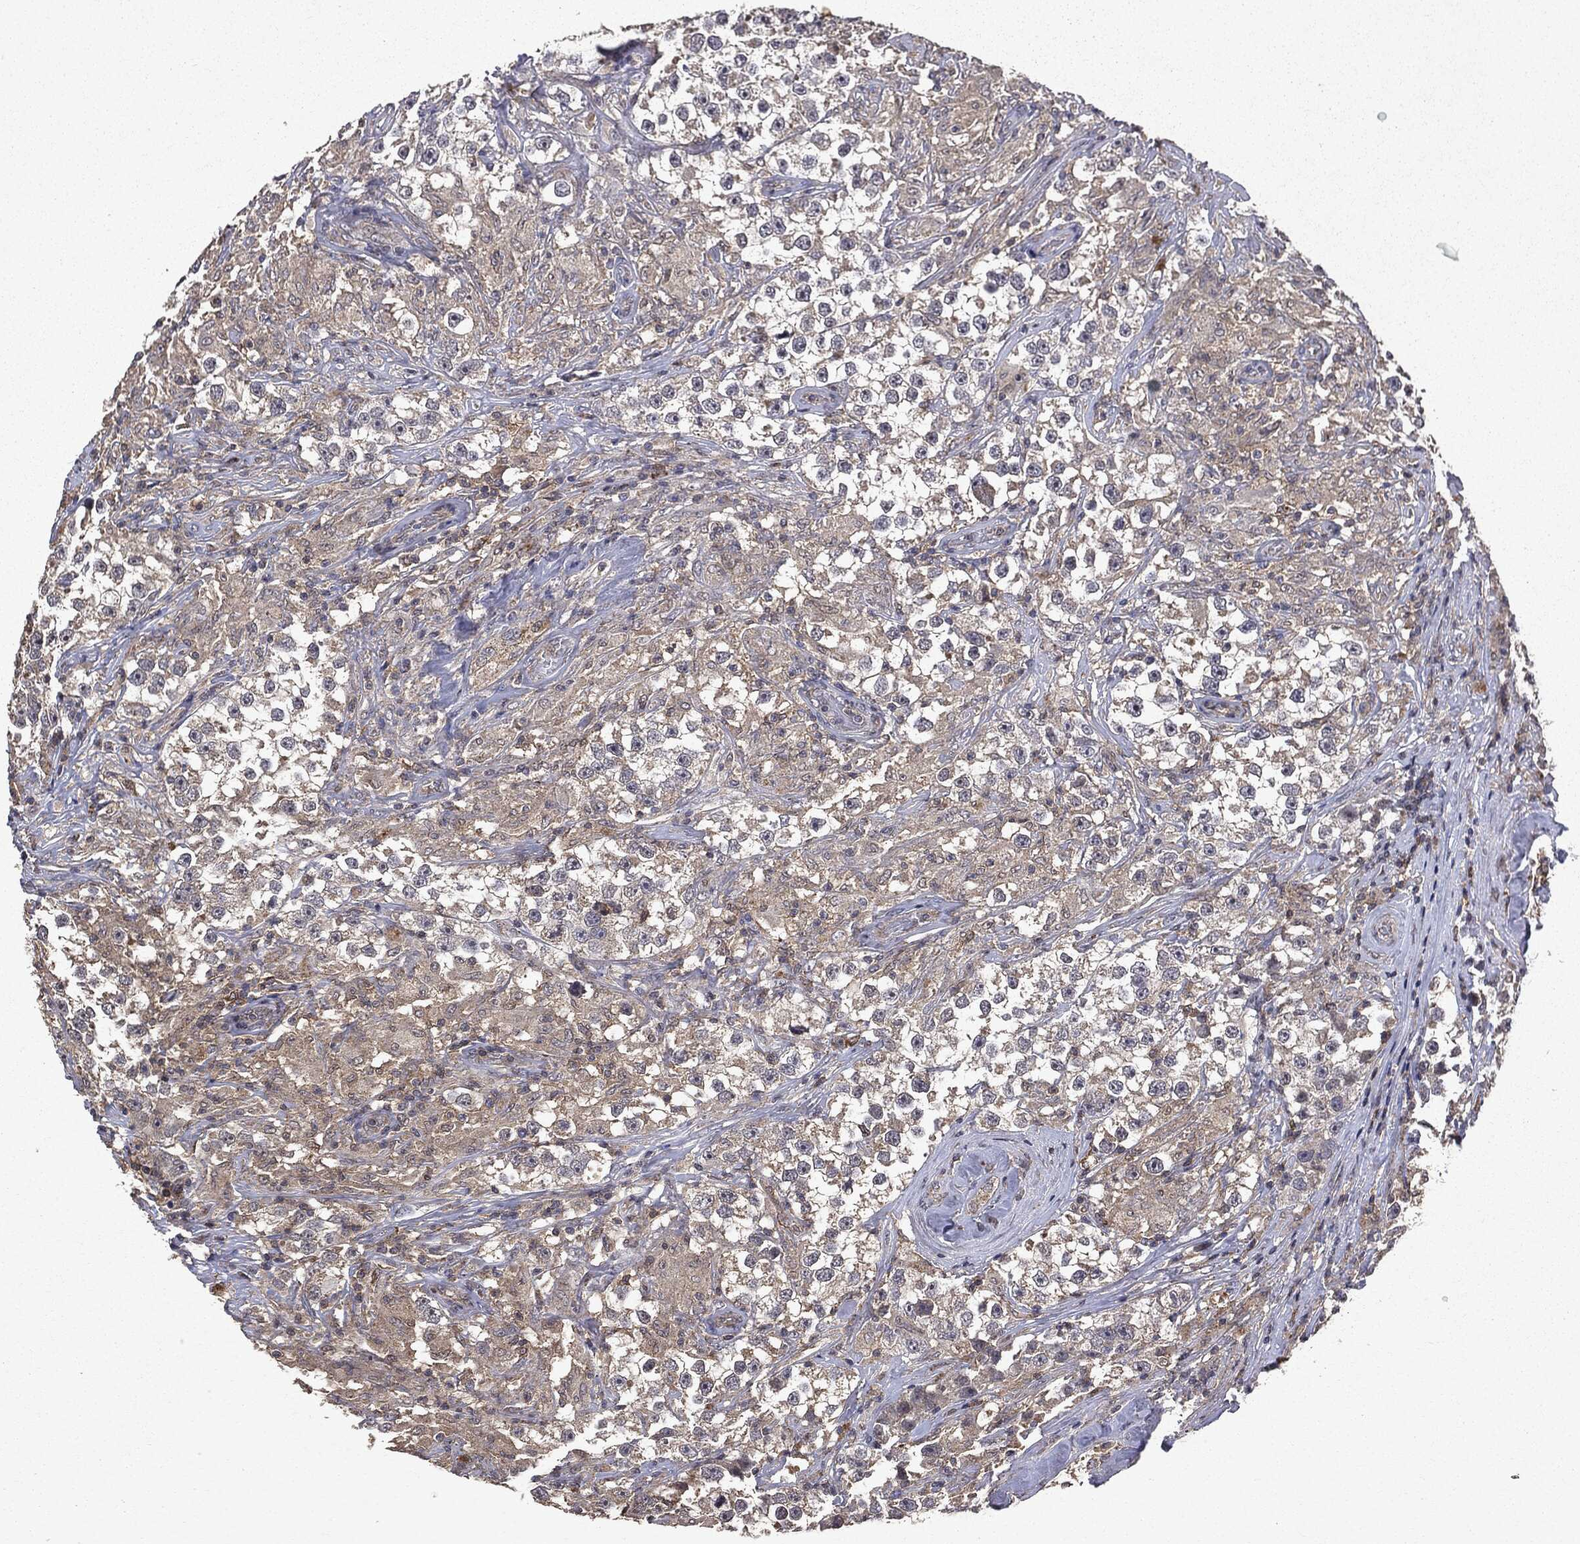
{"staining": {"intensity": "negative", "quantity": "none", "location": "none"}, "tissue": "testis cancer", "cell_type": "Tumor cells", "image_type": "cancer", "snomed": [{"axis": "morphology", "description": "Seminoma, NOS"}, {"axis": "topography", "description": "Testis"}], "caption": "This is an immunohistochemistry (IHC) histopathology image of human testis cancer. There is no expression in tumor cells.", "gene": "PTEN", "patient": {"sex": "male", "age": 46}}